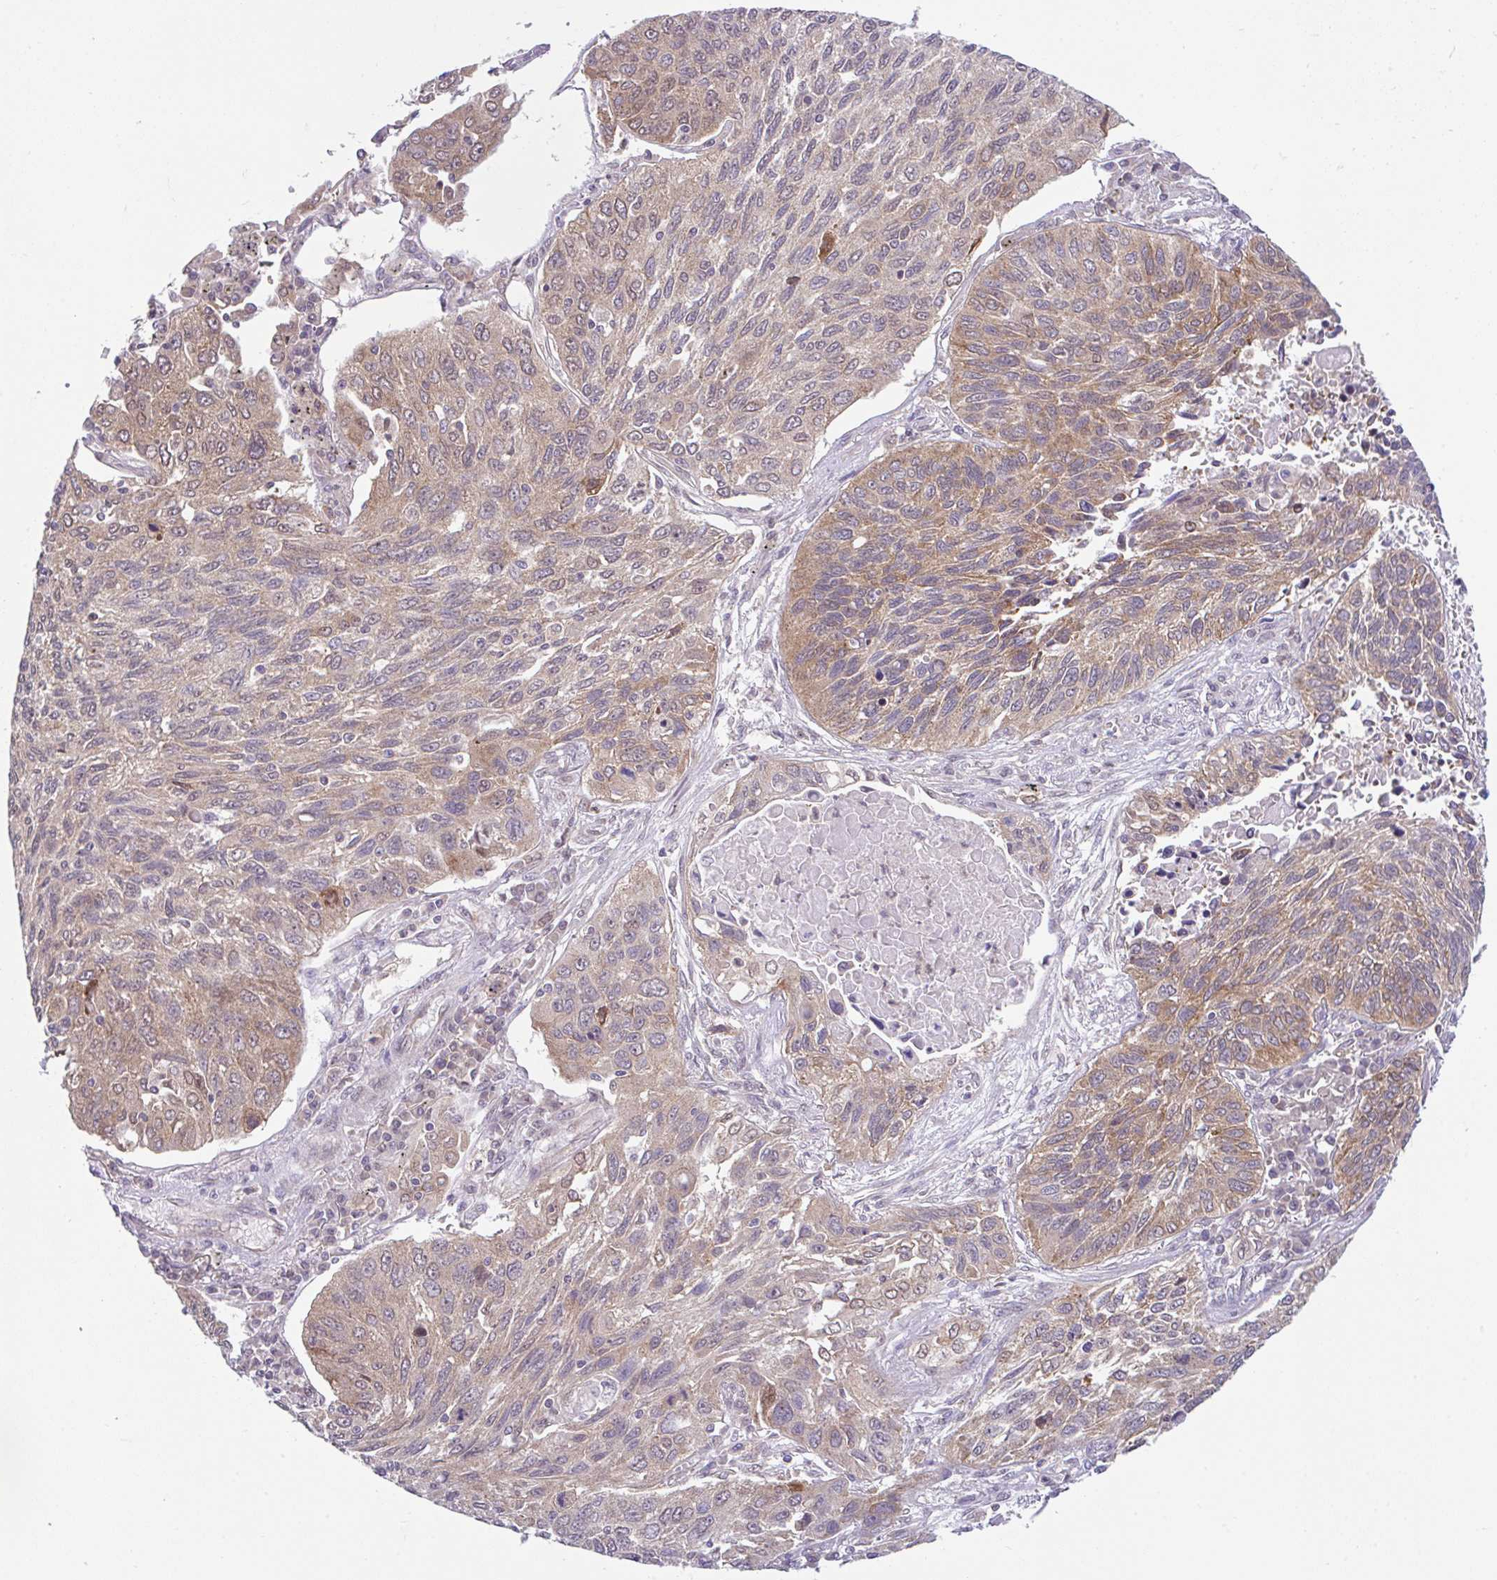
{"staining": {"intensity": "moderate", "quantity": "25%-75%", "location": "cytoplasmic/membranous,nuclear"}, "tissue": "lung cancer", "cell_type": "Tumor cells", "image_type": "cancer", "snomed": [{"axis": "morphology", "description": "Squamous cell carcinoma, NOS"}, {"axis": "topography", "description": "Lung"}], "caption": "Protein staining exhibits moderate cytoplasmic/membranous and nuclear positivity in about 25%-75% of tumor cells in lung squamous cell carcinoma.", "gene": "RALBP1", "patient": {"sex": "female", "age": 66}}